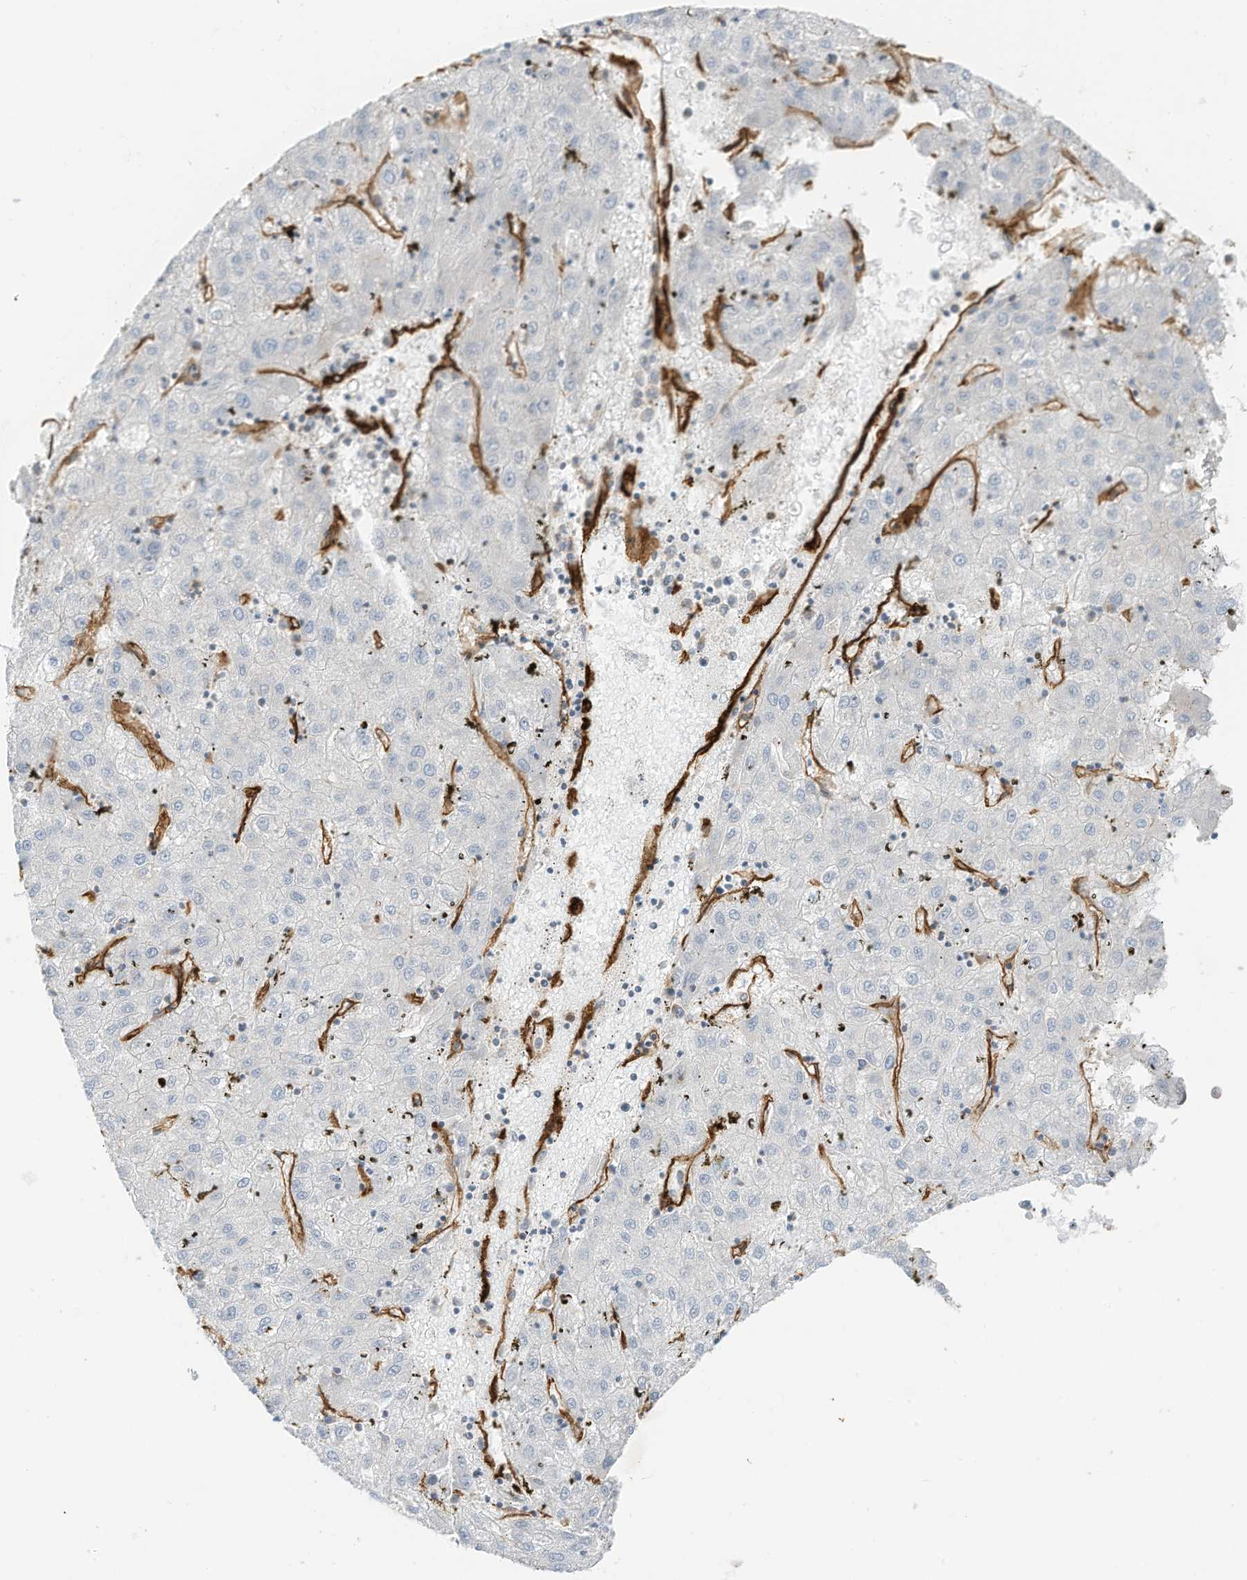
{"staining": {"intensity": "negative", "quantity": "none", "location": "none"}, "tissue": "liver cancer", "cell_type": "Tumor cells", "image_type": "cancer", "snomed": [{"axis": "morphology", "description": "Carcinoma, Hepatocellular, NOS"}, {"axis": "topography", "description": "Liver"}], "caption": "The IHC image has no significant positivity in tumor cells of liver hepatocellular carcinoma tissue.", "gene": "ABCB7", "patient": {"sex": "male", "age": 72}}